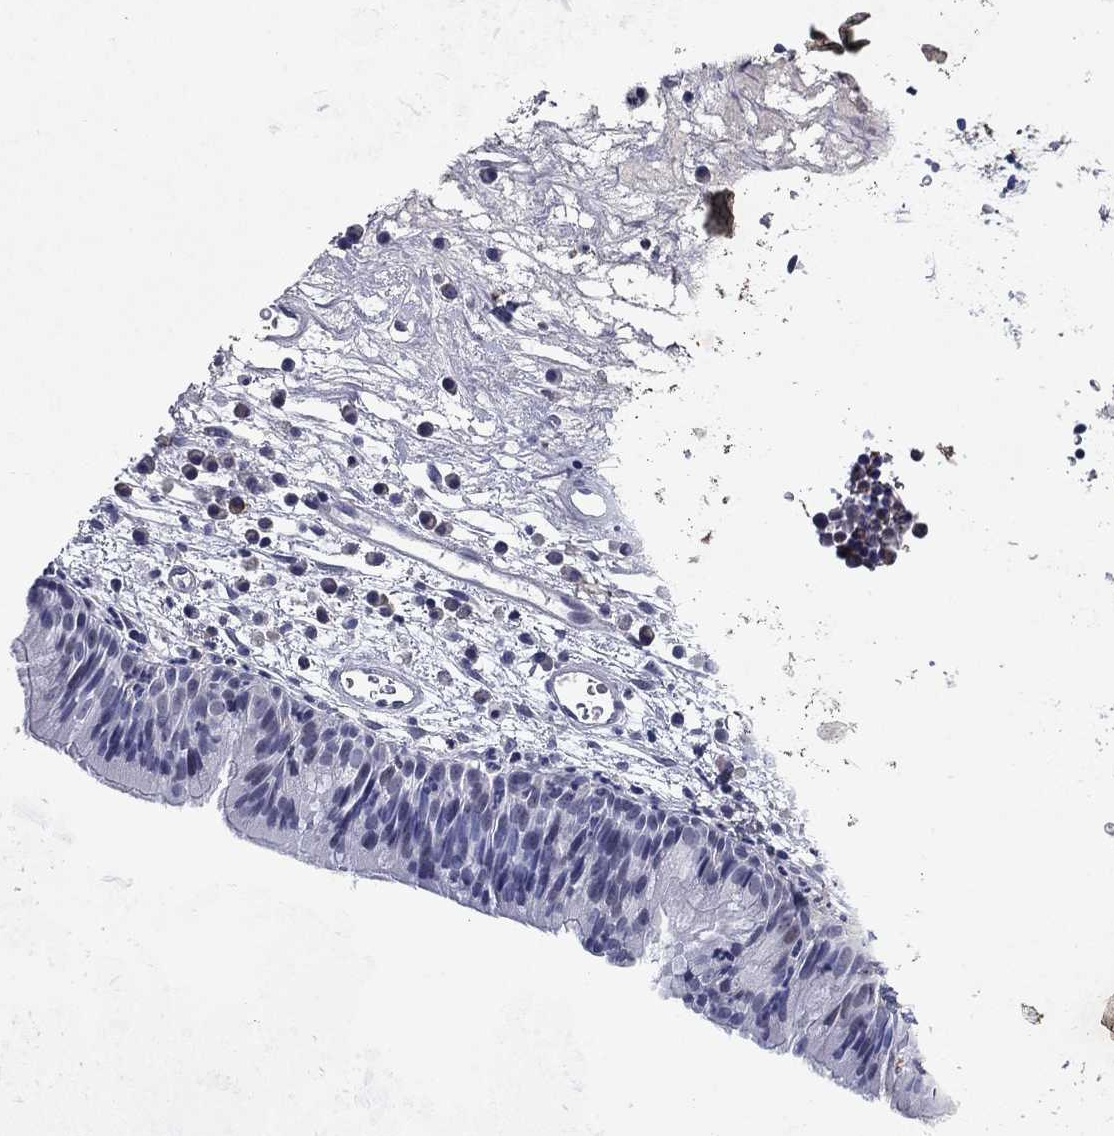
{"staining": {"intensity": "negative", "quantity": "none", "location": "none"}, "tissue": "nasopharynx", "cell_type": "Respiratory epithelial cells", "image_type": "normal", "snomed": [{"axis": "morphology", "description": "Normal tissue, NOS"}, {"axis": "topography", "description": "Nasopharynx"}], "caption": "Immunohistochemistry (IHC) micrograph of unremarkable nasopharynx stained for a protein (brown), which demonstrates no positivity in respiratory epithelial cells. The staining was performed using DAB (3,3'-diaminobenzidine) to visualize the protein expression in brown, while the nuclei were stained in blue with hematoxylin (Magnification: 20x).", "gene": "ECM1", "patient": {"sex": "male", "age": 69}}